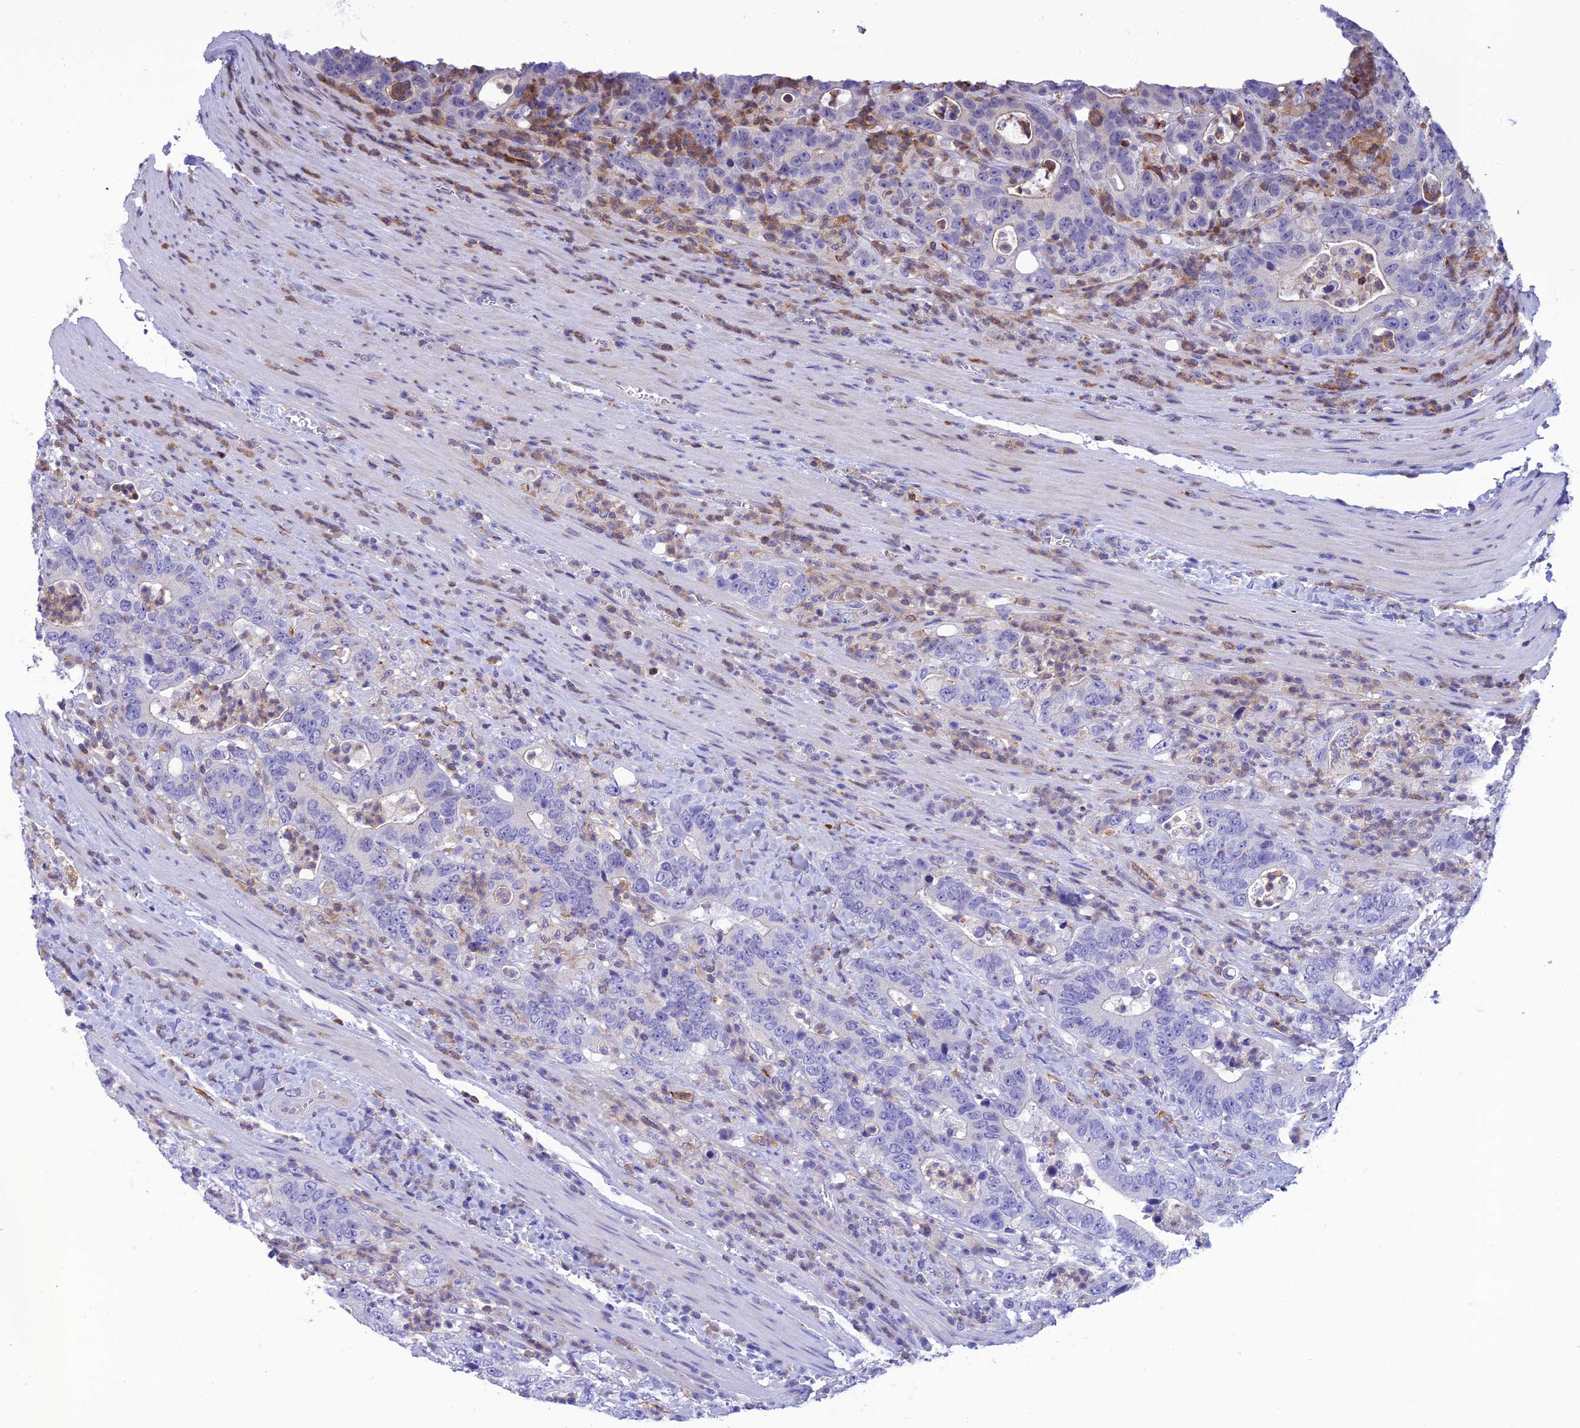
{"staining": {"intensity": "negative", "quantity": "none", "location": "none"}, "tissue": "colorectal cancer", "cell_type": "Tumor cells", "image_type": "cancer", "snomed": [{"axis": "morphology", "description": "Adenocarcinoma, NOS"}, {"axis": "topography", "description": "Colon"}], "caption": "Colorectal adenocarcinoma stained for a protein using immunohistochemistry exhibits no expression tumor cells.", "gene": "FAM76A", "patient": {"sex": "female", "age": 75}}